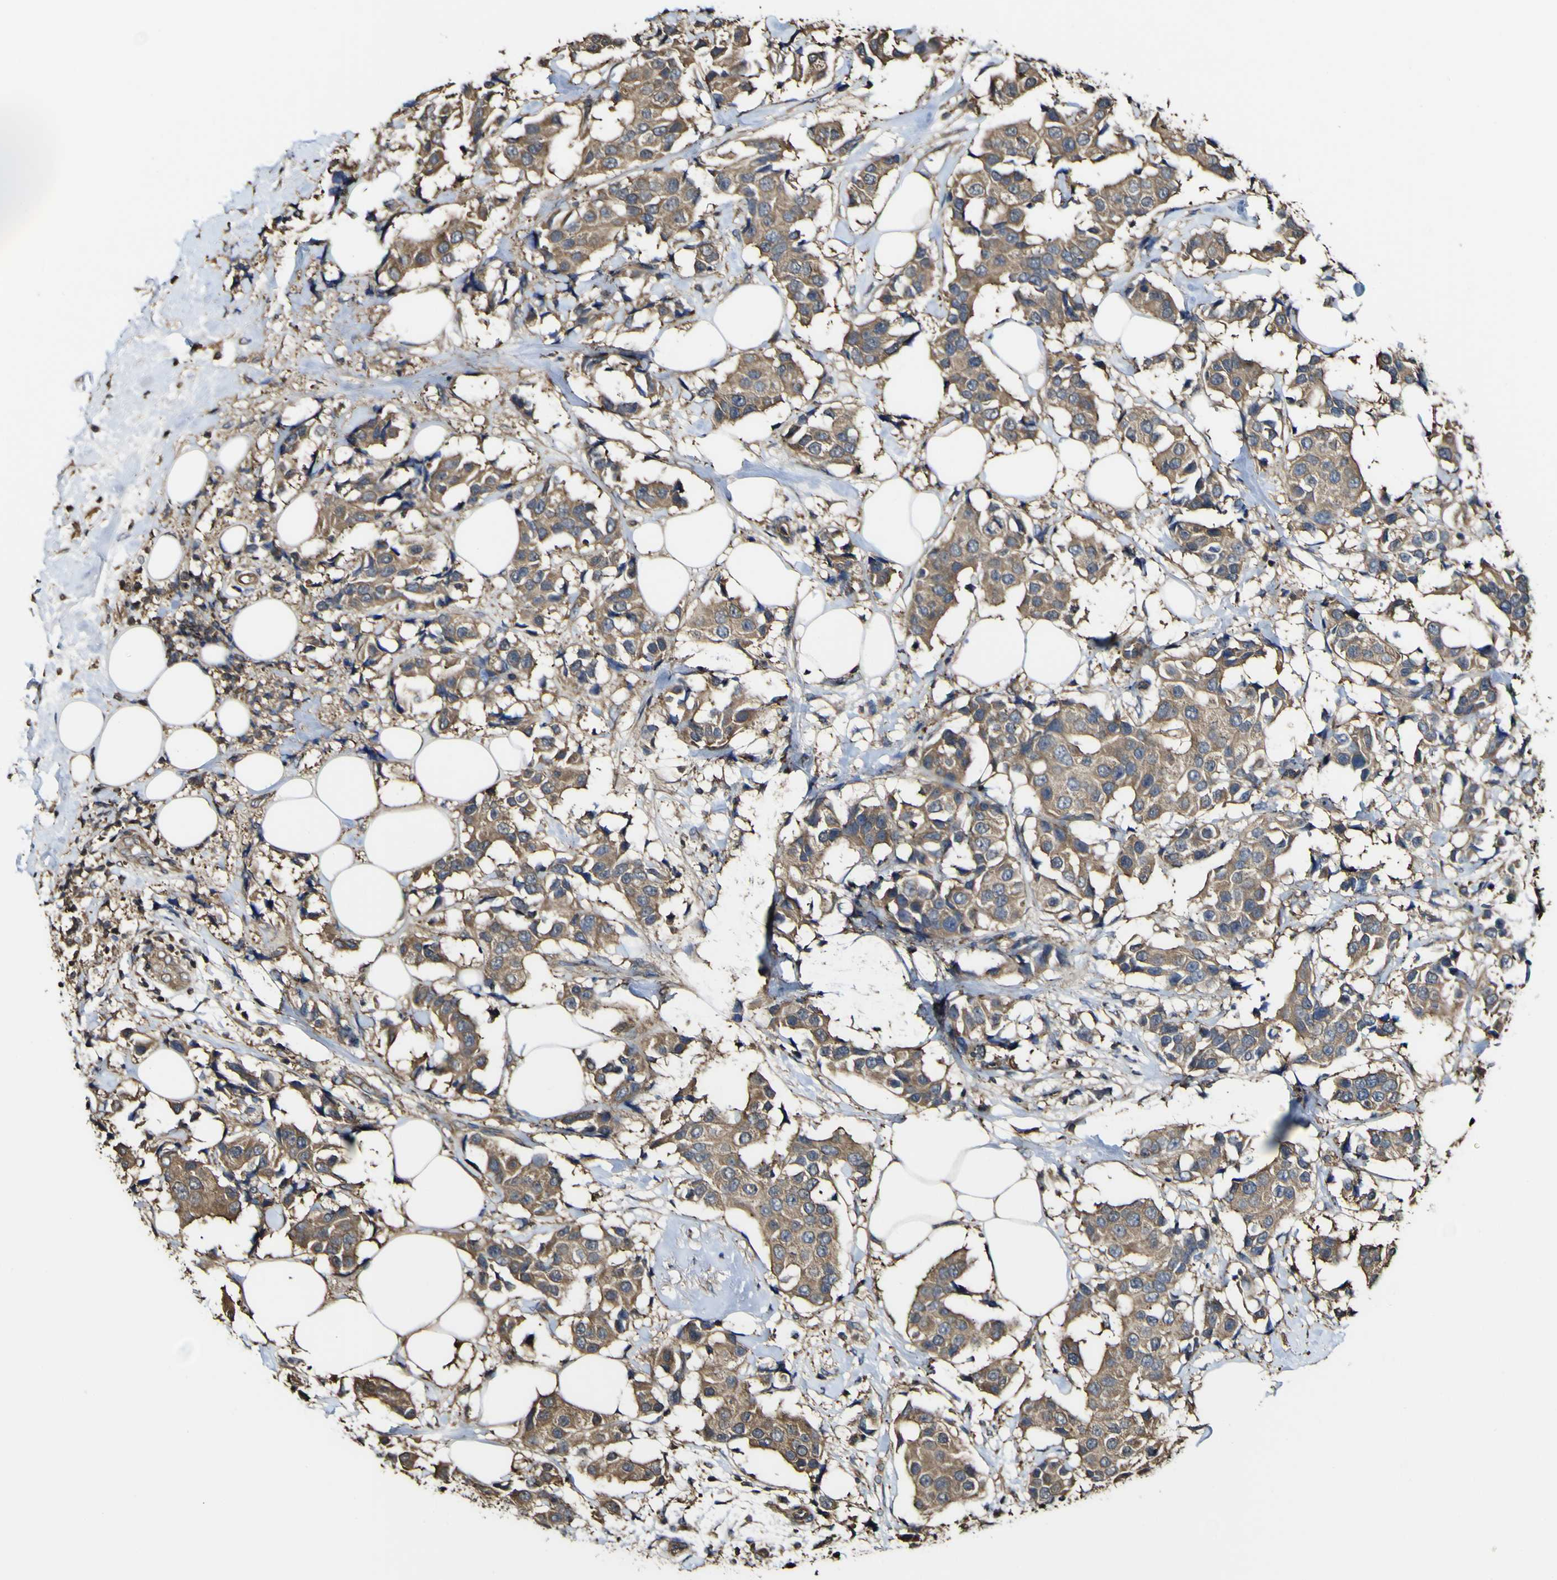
{"staining": {"intensity": "moderate", "quantity": ">75%", "location": "cytoplasmic/membranous"}, "tissue": "breast cancer", "cell_type": "Tumor cells", "image_type": "cancer", "snomed": [{"axis": "morphology", "description": "Normal tissue, NOS"}, {"axis": "morphology", "description": "Duct carcinoma"}, {"axis": "topography", "description": "Breast"}], "caption": "Protein expression analysis of breast intraductal carcinoma exhibits moderate cytoplasmic/membranous staining in approximately >75% of tumor cells. (DAB = brown stain, brightfield microscopy at high magnification).", "gene": "PTPRR", "patient": {"sex": "female", "age": 39}}